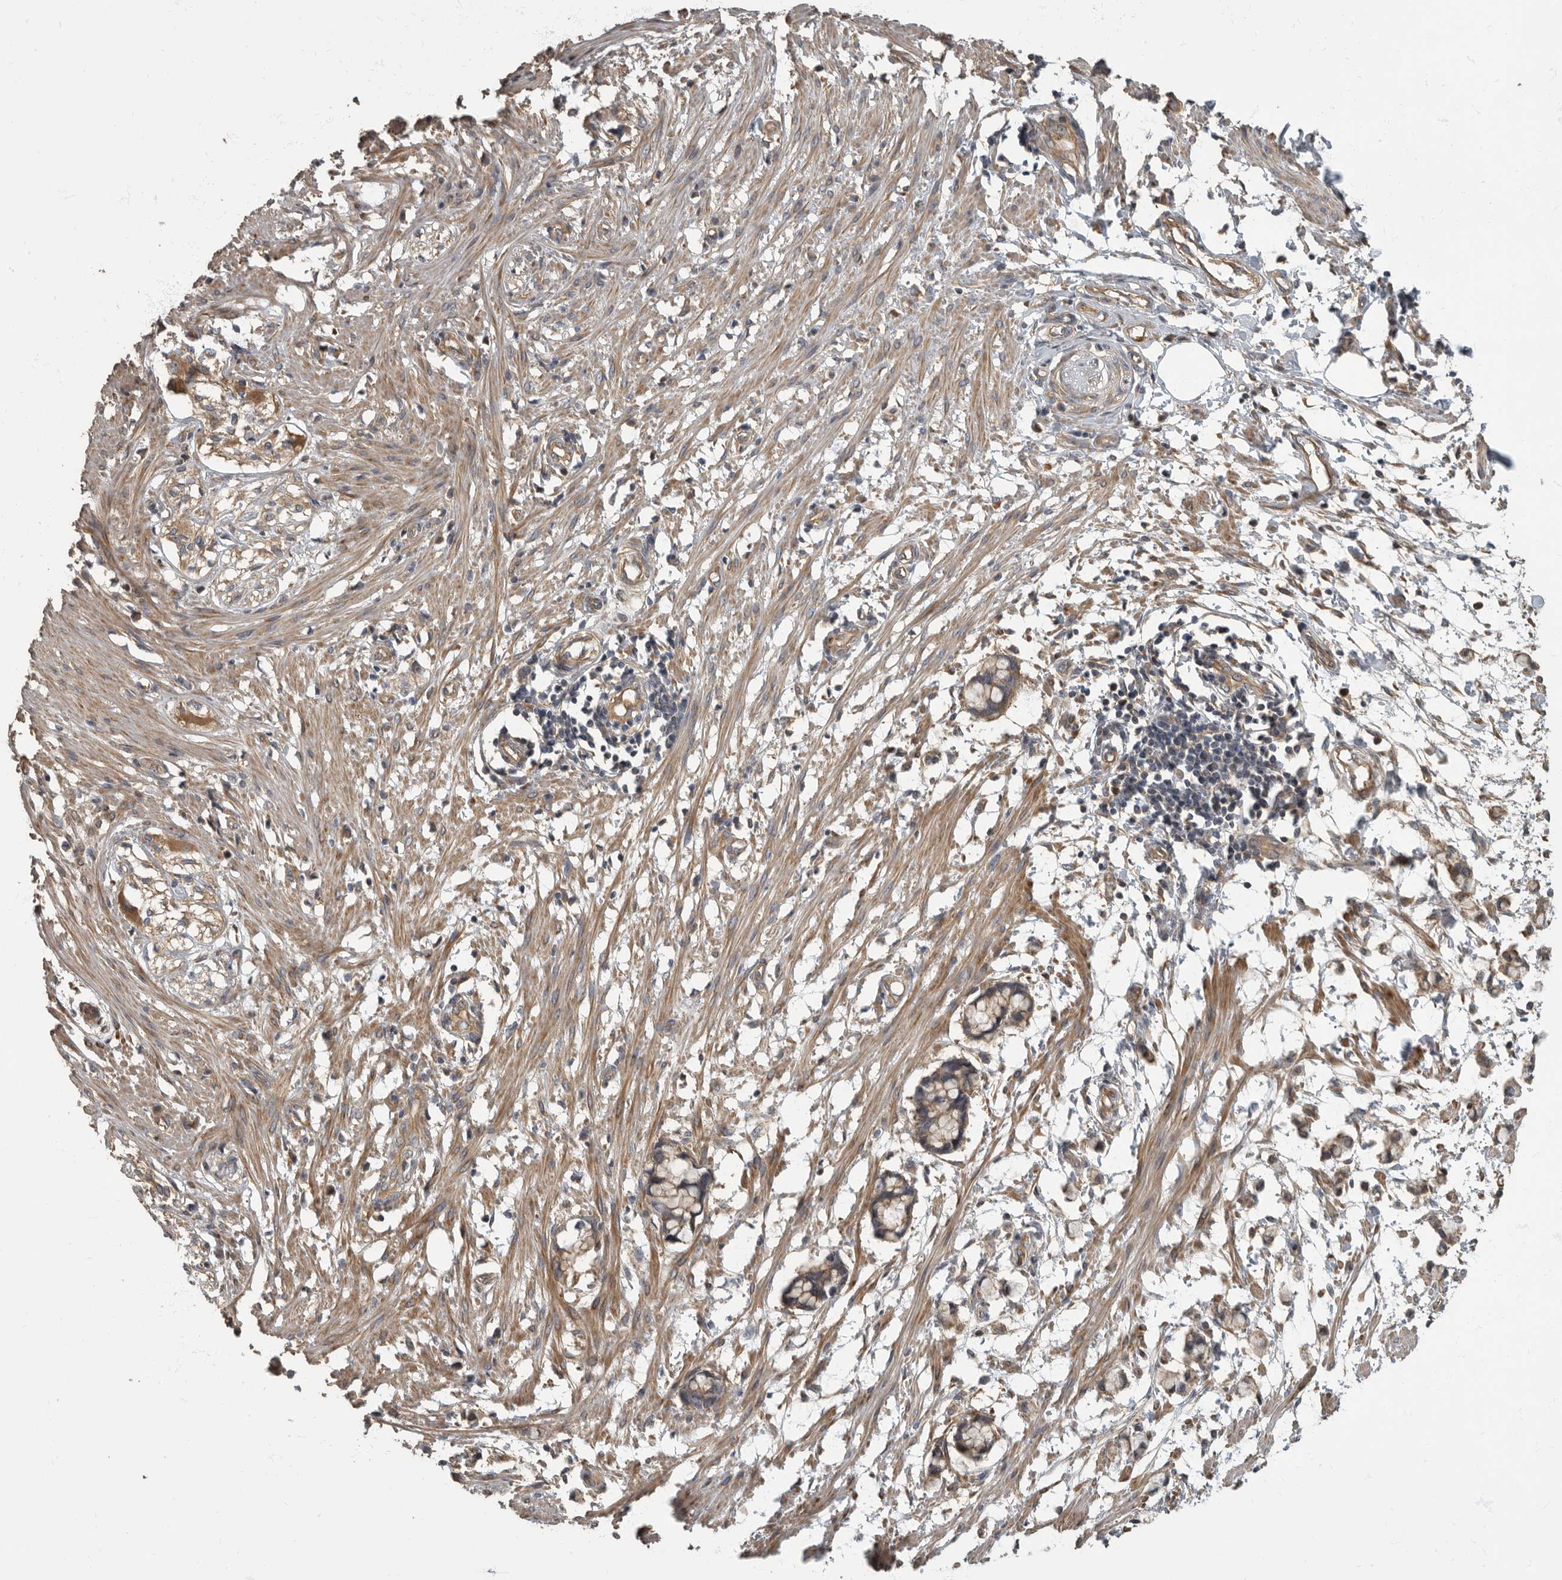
{"staining": {"intensity": "strong", "quantity": "25%-75%", "location": "cytoplasmic/membranous"}, "tissue": "smooth muscle", "cell_type": "Smooth muscle cells", "image_type": "normal", "snomed": [{"axis": "morphology", "description": "Normal tissue, NOS"}, {"axis": "morphology", "description": "Adenocarcinoma, NOS"}, {"axis": "topography", "description": "Smooth muscle"}, {"axis": "topography", "description": "Colon"}], "caption": "Brown immunohistochemical staining in unremarkable human smooth muscle shows strong cytoplasmic/membranous expression in approximately 25%-75% of smooth muscle cells. (Stains: DAB in brown, nuclei in blue, Microscopy: brightfield microscopy at high magnification).", "gene": "DAAM1", "patient": {"sex": "male", "age": 14}}